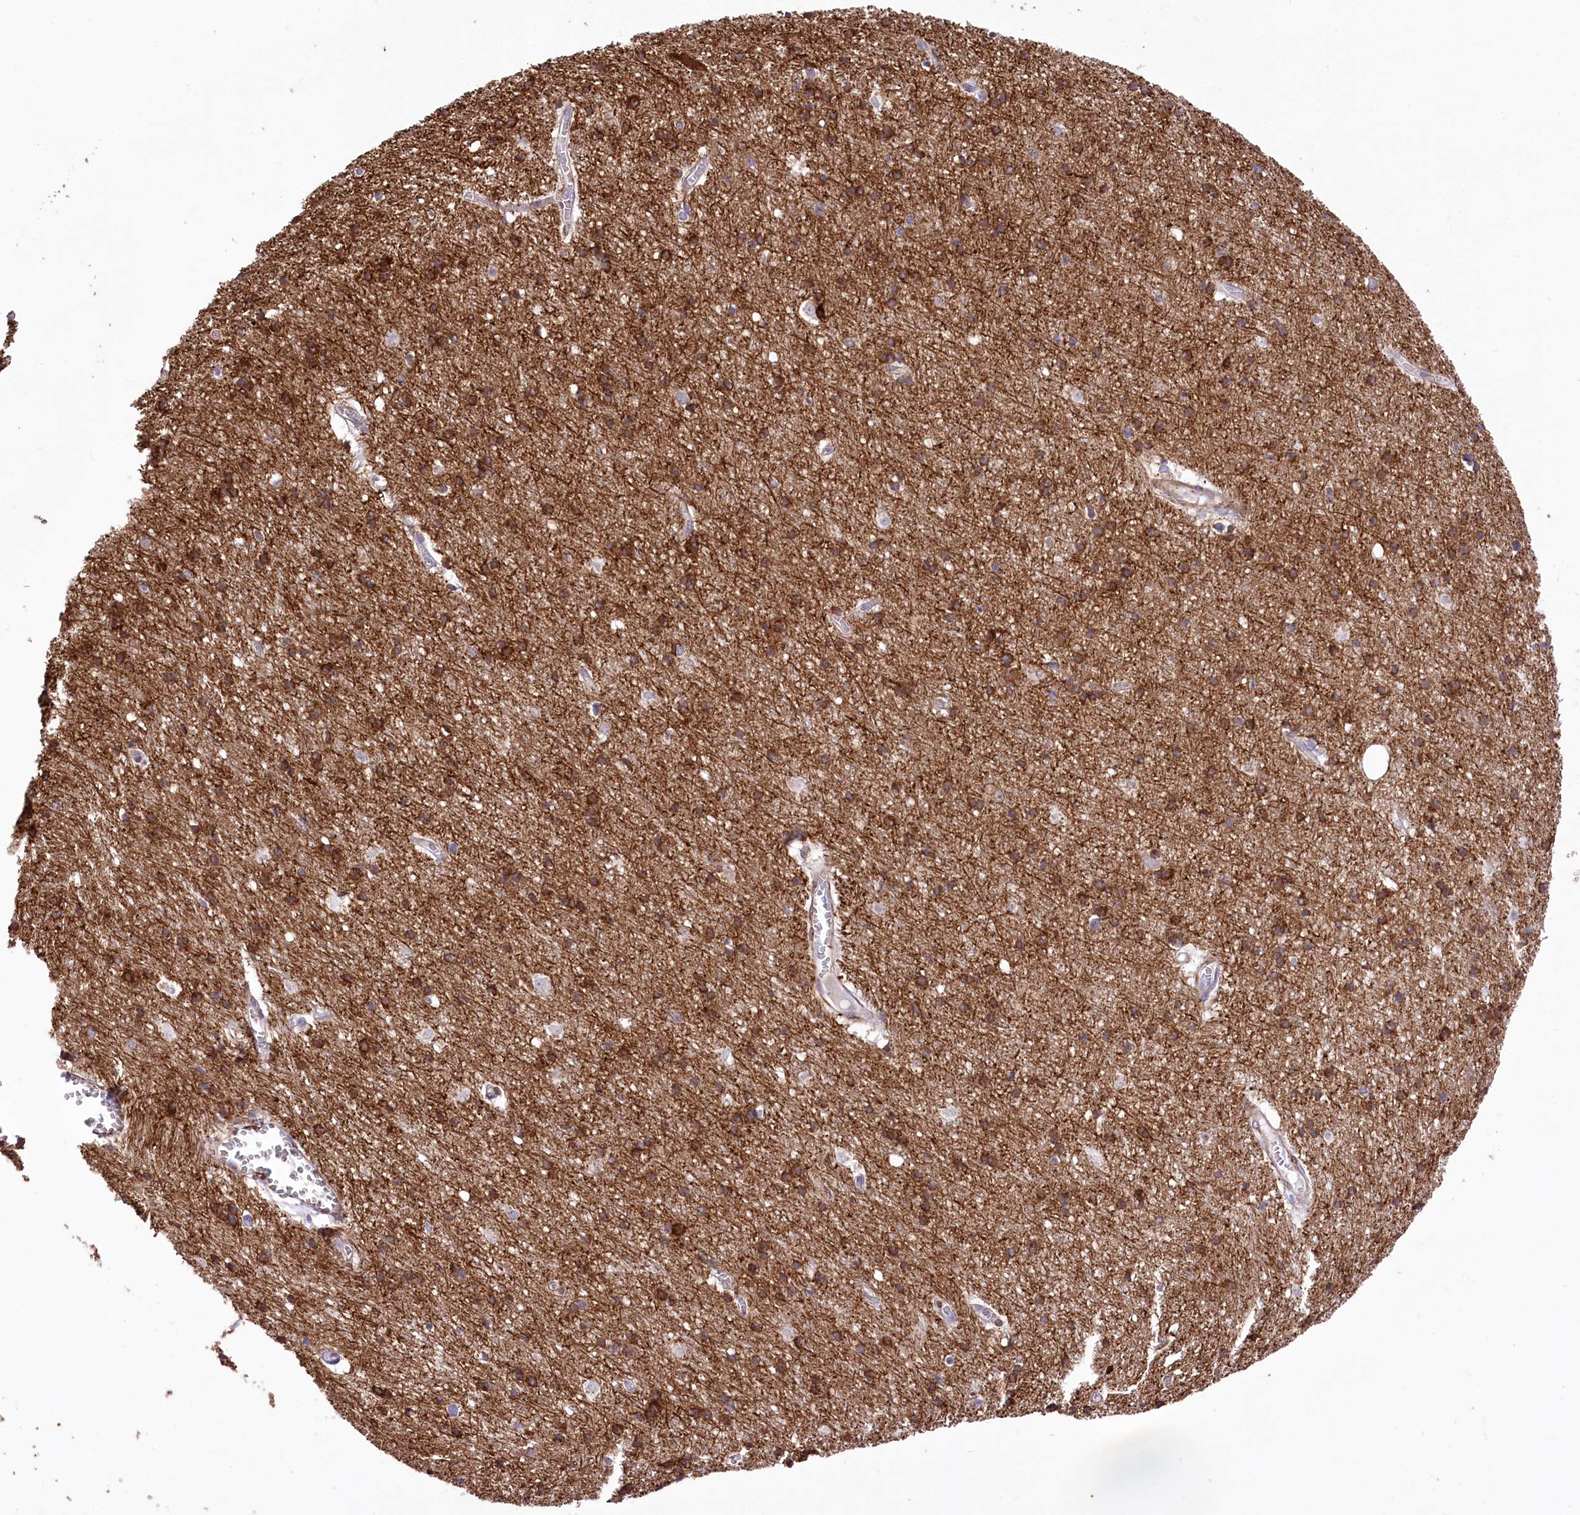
{"staining": {"intensity": "negative", "quantity": "none", "location": "none"}, "tissue": "cerebral cortex", "cell_type": "Endothelial cells", "image_type": "normal", "snomed": [{"axis": "morphology", "description": "Normal tissue, NOS"}, {"axis": "topography", "description": "Cerebral cortex"}], "caption": "IHC histopathology image of normal cerebral cortex: human cerebral cortex stained with DAB (3,3'-diaminobenzidine) exhibits no significant protein expression in endothelial cells. Nuclei are stained in blue.", "gene": "ANGPTL3", "patient": {"sex": "male", "age": 54}}